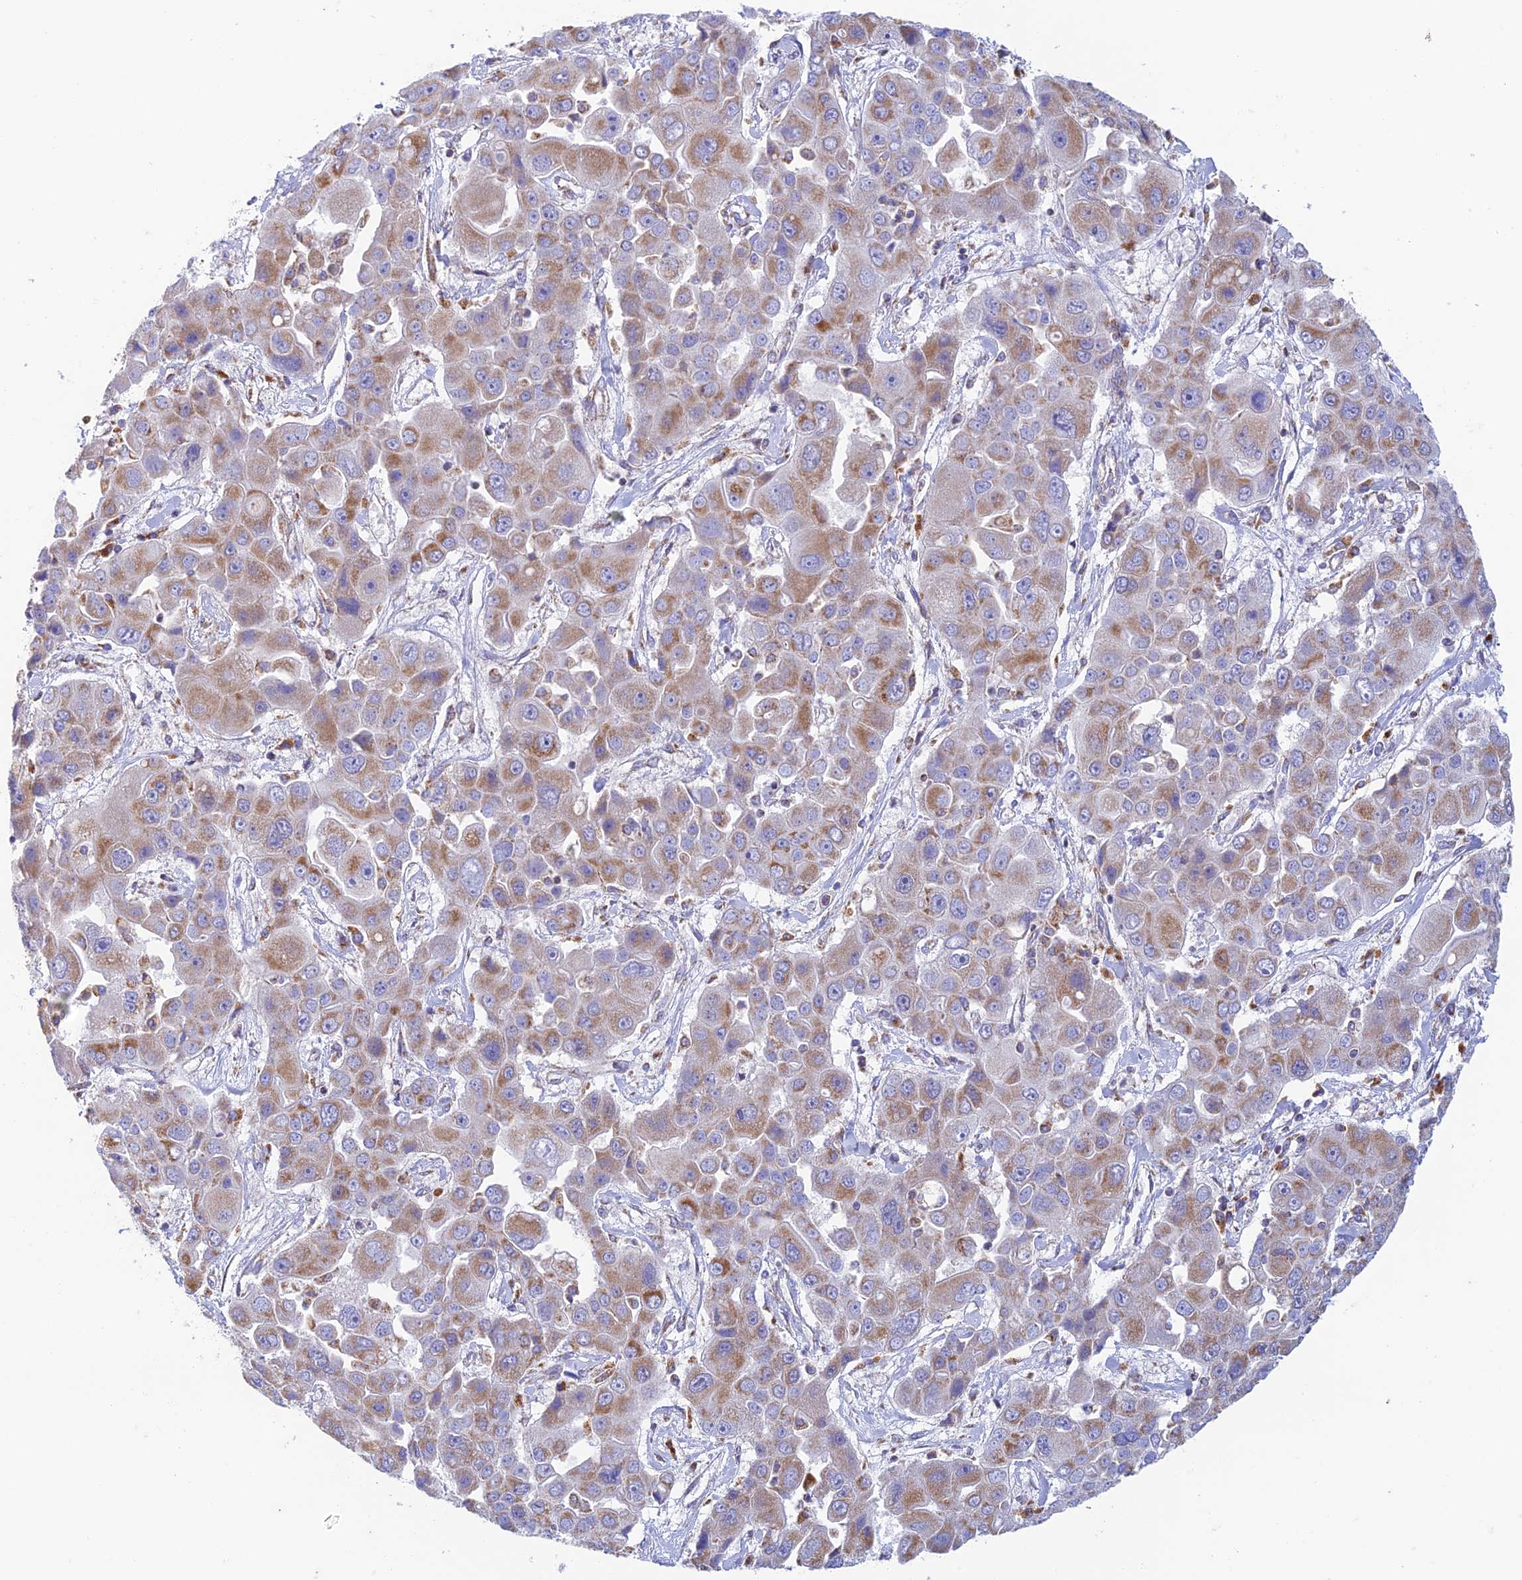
{"staining": {"intensity": "moderate", "quantity": "25%-75%", "location": "cytoplasmic/membranous"}, "tissue": "liver cancer", "cell_type": "Tumor cells", "image_type": "cancer", "snomed": [{"axis": "morphology", "description": "Cholangiocarcinoma"}, {"axis": "topography", "description": "Liver"}], "caption": "This histopathology image reveals immunohistochemistry staining of human liver cancer (cholangiocarcinoma), with medium moderate cytoplasmic/membranous staining in approximately 25%-75% of tumor cells.", "gene": "ZNF181", "patient": {"sex": "male", "age": 67}}